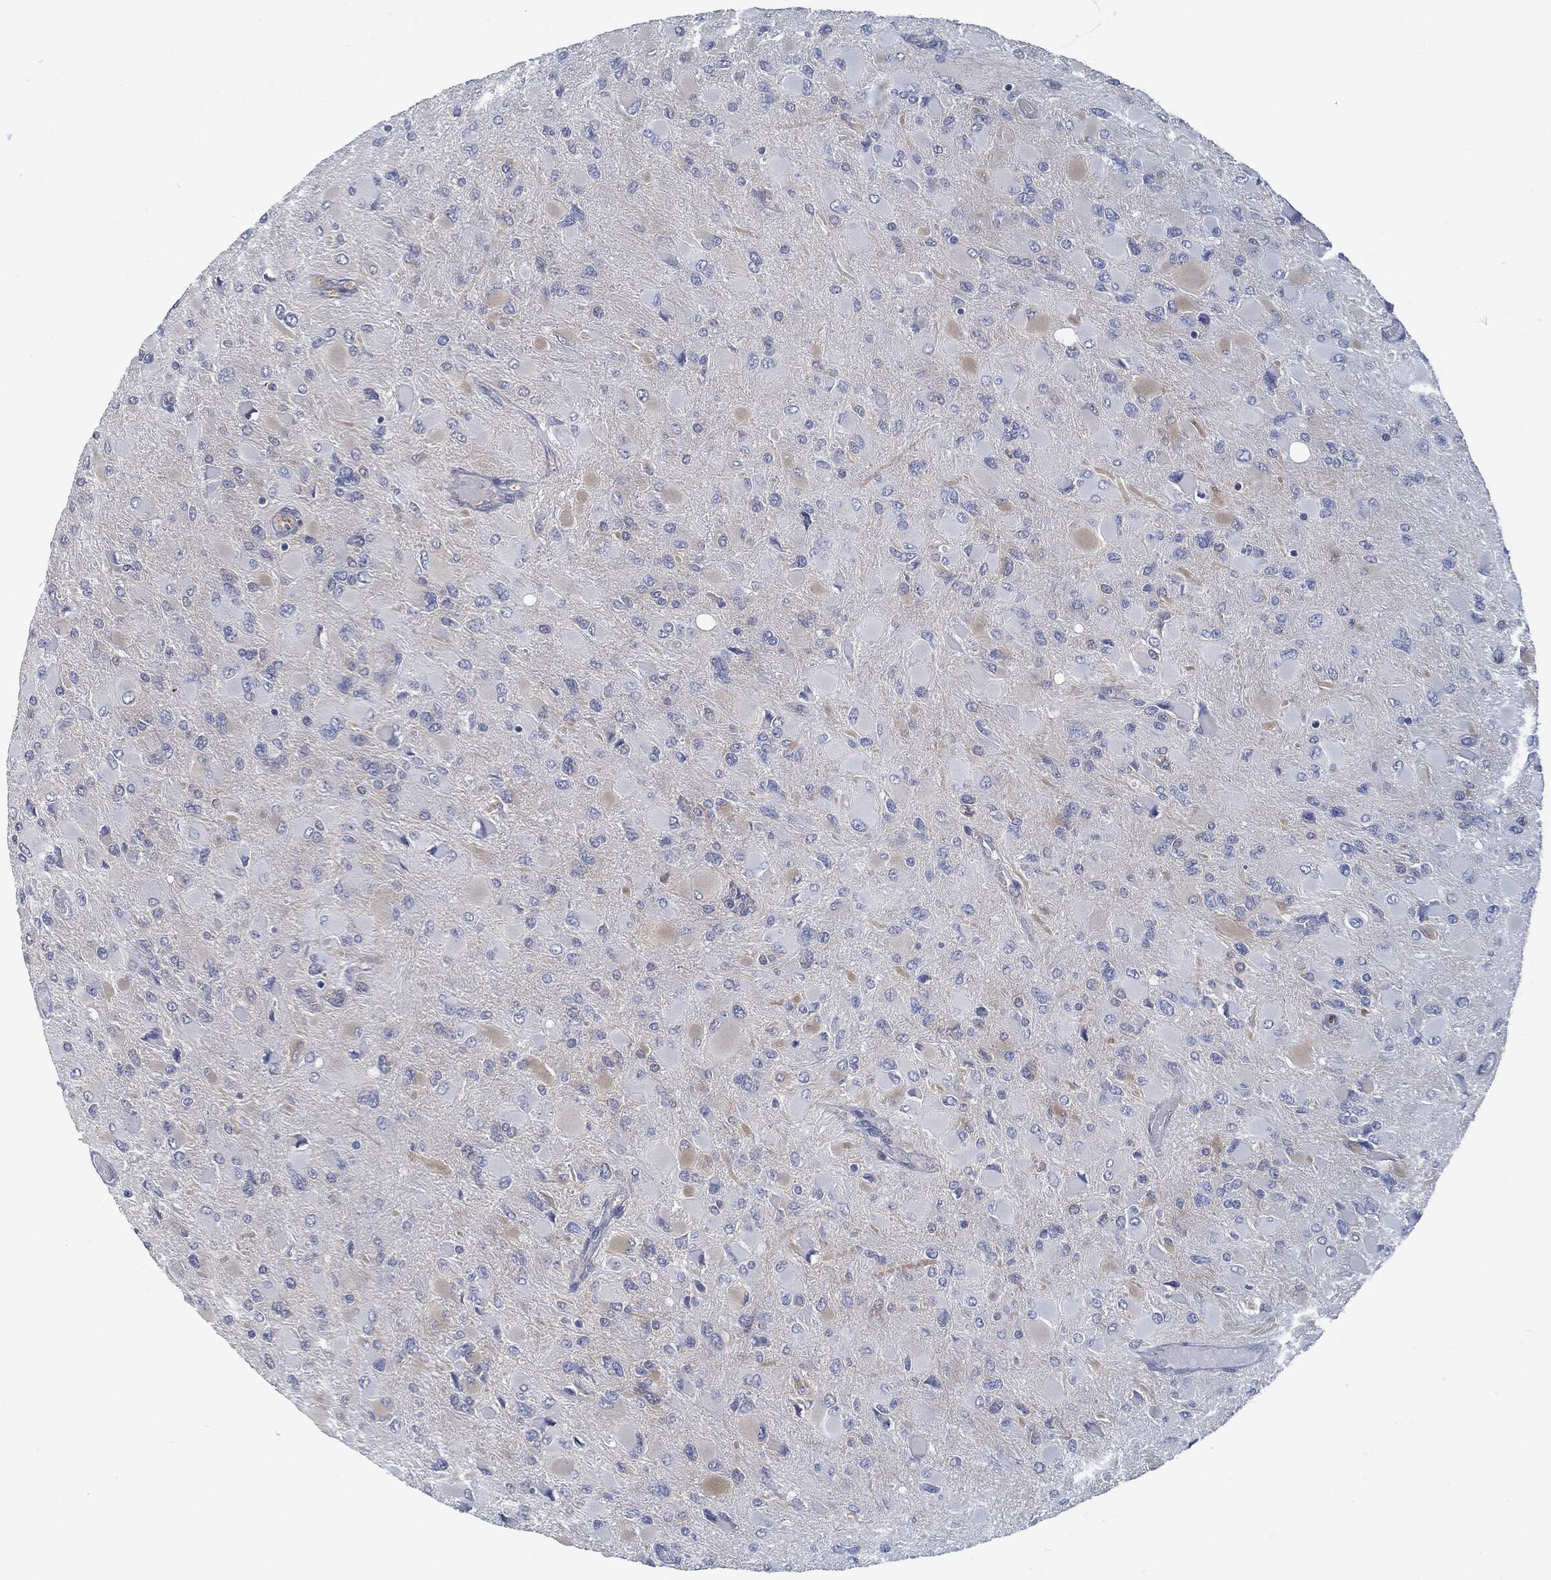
{"staining": {"intensity": "weak", "quantity": "<25%", "location": "cytoplasmic/membranous"}, "tissue": "glioma", "cell_type": "Tumor cells", "image_type": "cancer", "snomed": [{"axis": "morphology", "description": "Glioma, malignant, High grade"}, {"axis": "topography", "description": "Cerebral cortex"}], "caption": "Histopathology image shows no protein staining in tumor cells of glioma tissue.", "gene": "BTK", "patient": {"sex": "female", "age": 36}}